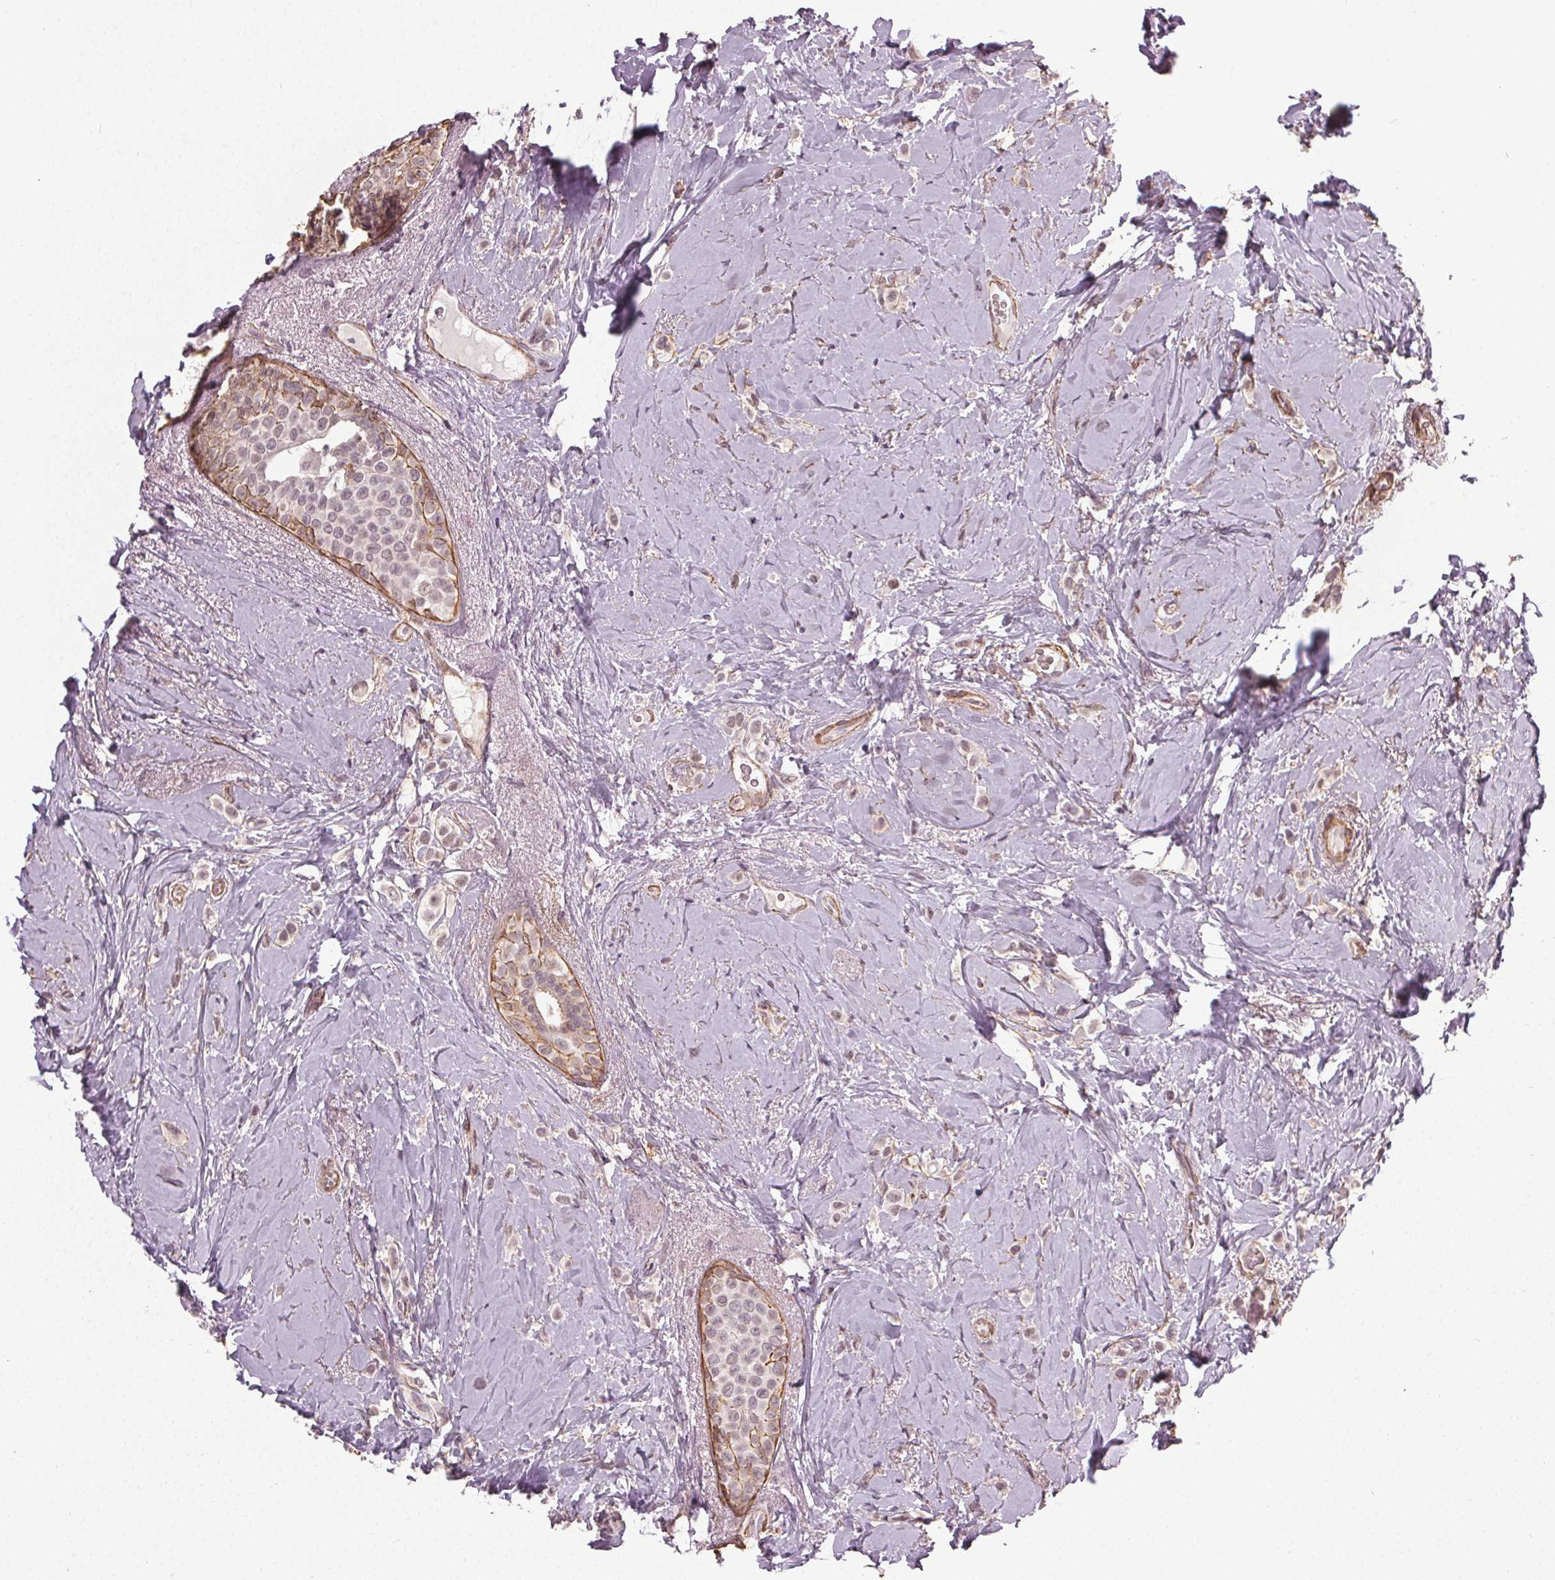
{"staining": {"intensity": "negative", "quantity": "none", "location": "none"}, "tissue": "breast cancer", "cell_type": "Tumor cells", "image_type": "cancer", "snomed": [{"axis": "morphology", "description": "Lobular carcinoma"}, {"axis": "topography", "description": "Breast"}], "caption": "Breast cancer (lobular carcinoma) stained for a protein using immunohistochemistry (IHC) shows no expression tumor cells.", "gene": "PKP1", "patient": {"sex": "female", "age": 66}}